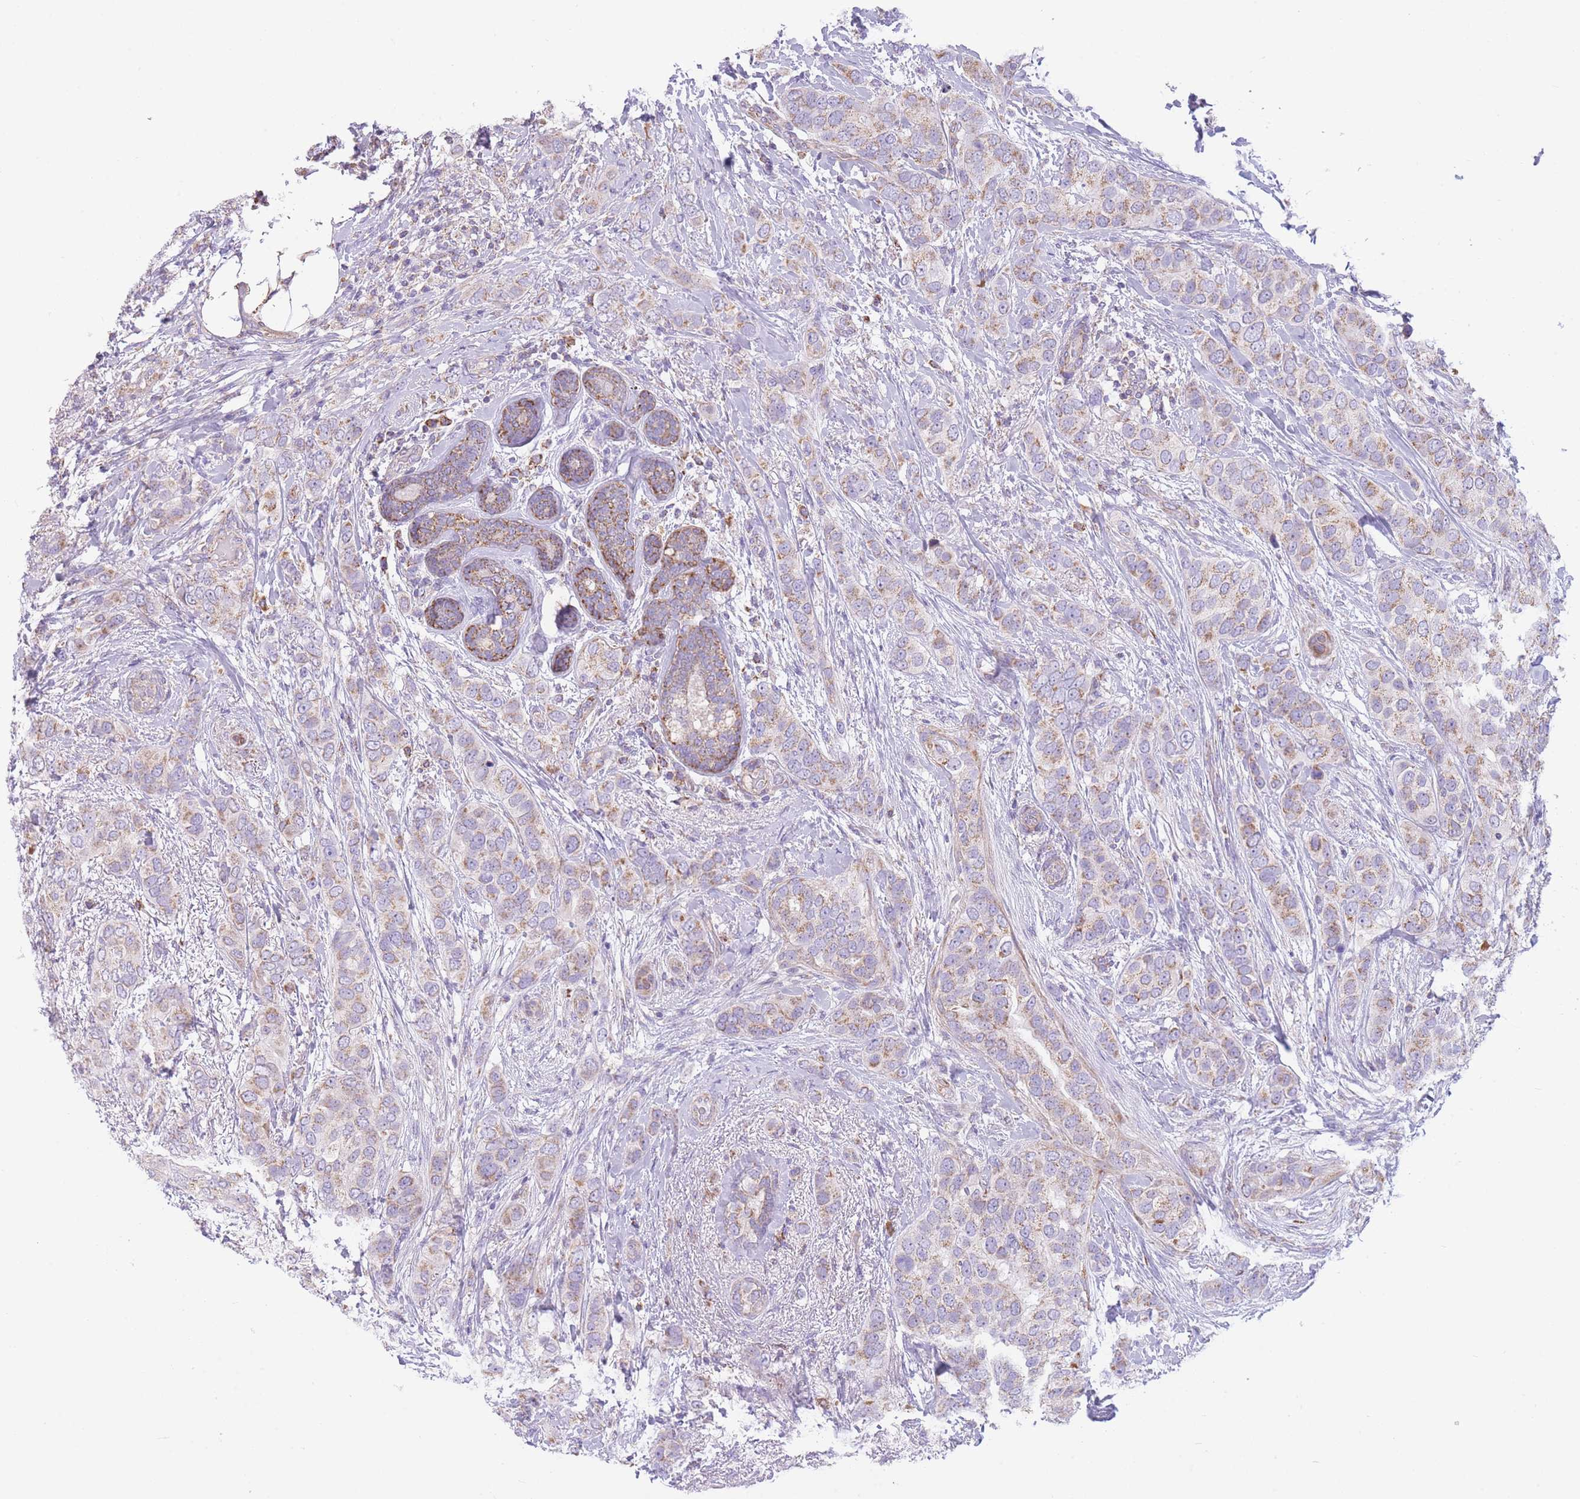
{"staining": {"intensity": "weak", "quantity": "25%-75%", "location": "cytoplasmic/membranous"}, "tissue": "breast cancer", "cell_type": "Tumor cells", "image_type": "cancer", "snomed": [{"axis": "morphology", "description": "Lobular carcinoma"}, {"axis": "topography", "description": "Breast"}], "caption": "Human lobular carcinoma (breast) stained with a protein marker displays weak staining in tumor cells.", "gene": "PDHA1", "patient": {"sex": "female", "age": 51}}